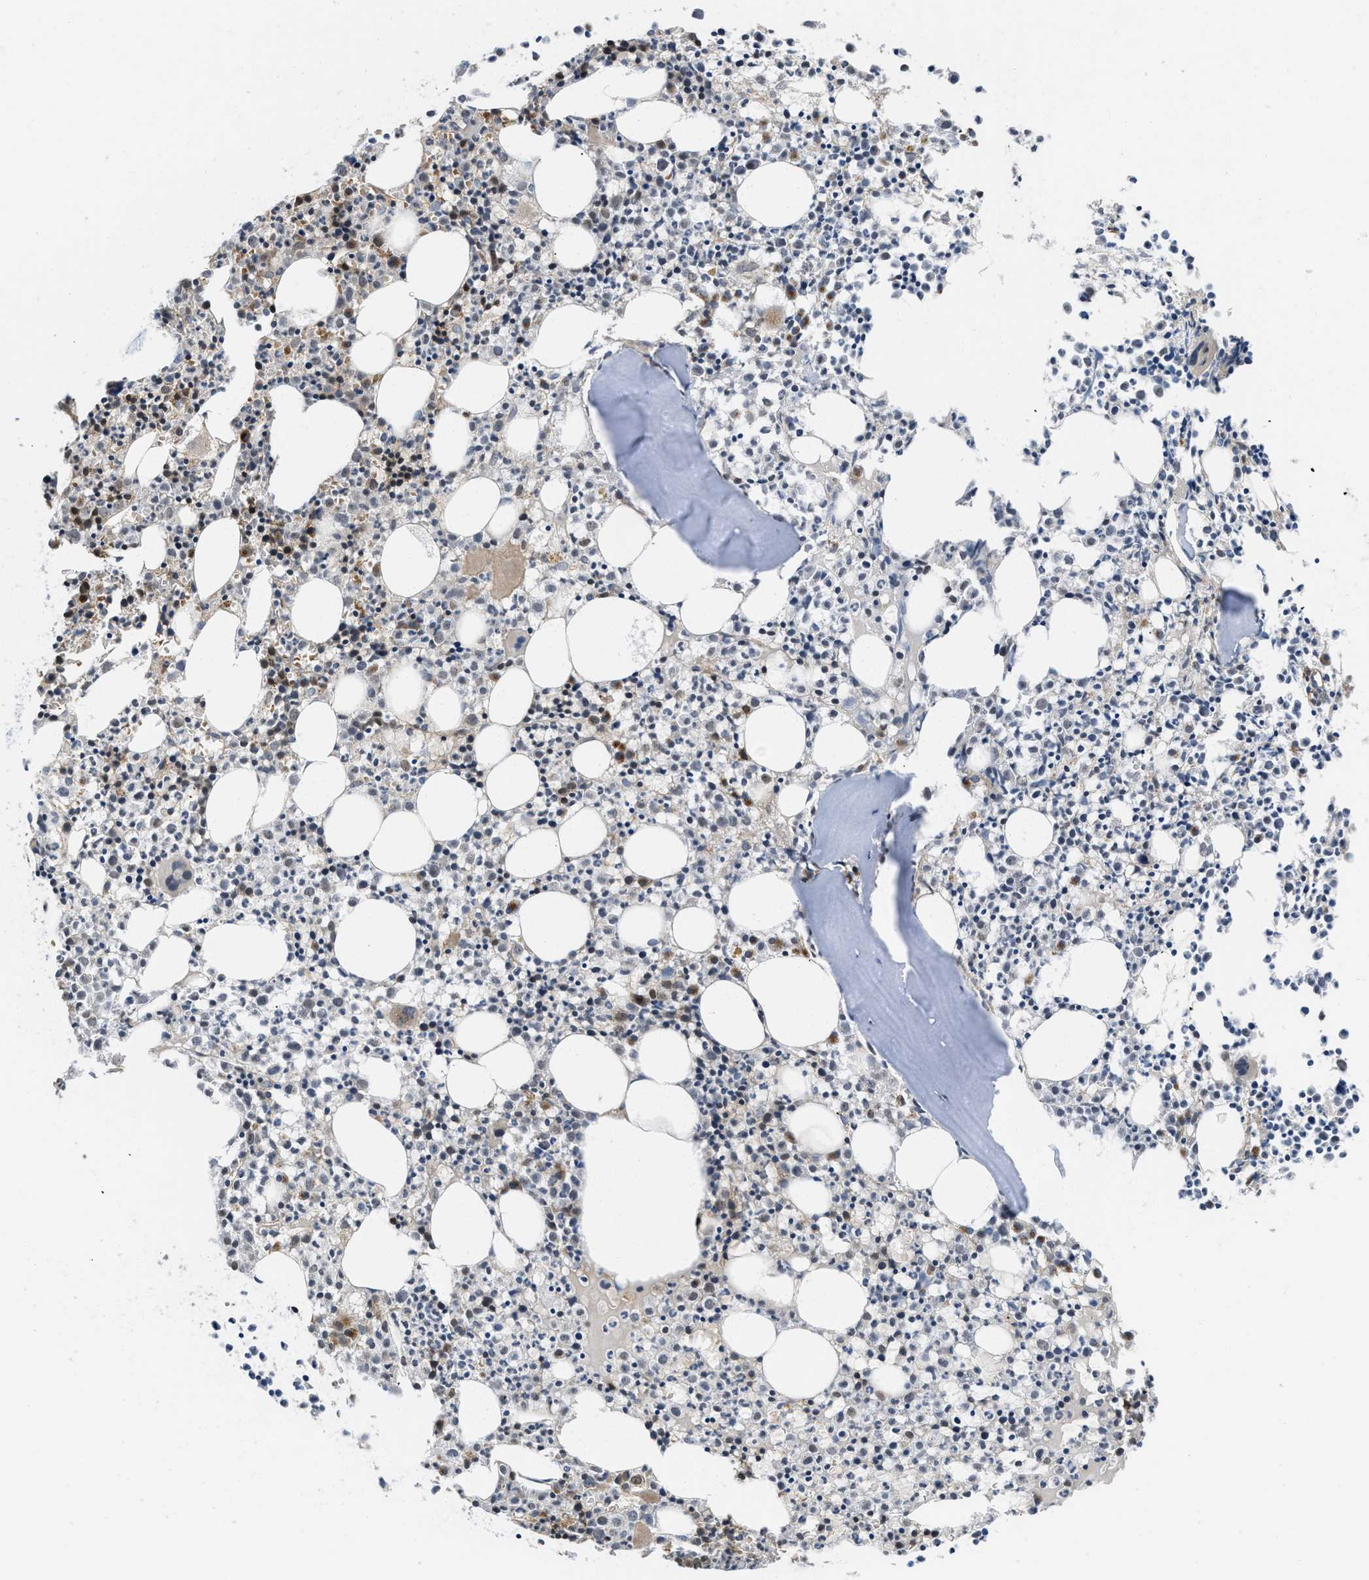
{"staining": {"intensity": "strong", "quantity": "25%-75%", "location": "cytoplasmic/membranous,nuclear"}, "tissue": "bone marrow", "cell_type": "Hematopoietic cells", "image_type": "normal", "snomed": [{"axis": "morphology", "description": "Normal tissue, NOS"}, {"axis": "morphology", "description": "Inflammation, NOS"}, {"axis": "topography", "description": "Bone marrow"}], "caption": "High-magnification brightfield microscopy of unremarkable bone marrow stained with DAB (brown) and counterstained with hematoxylin (blue). hematopoietic cells exhibit strong cytoplasmic/membranous,nuclear staining is identified in about25%-75% of cells. (IHC, brightfield microscopy, high magnification).", "gene": "GPATCH2L", "patient": {"sex": "male", "age": 25}}